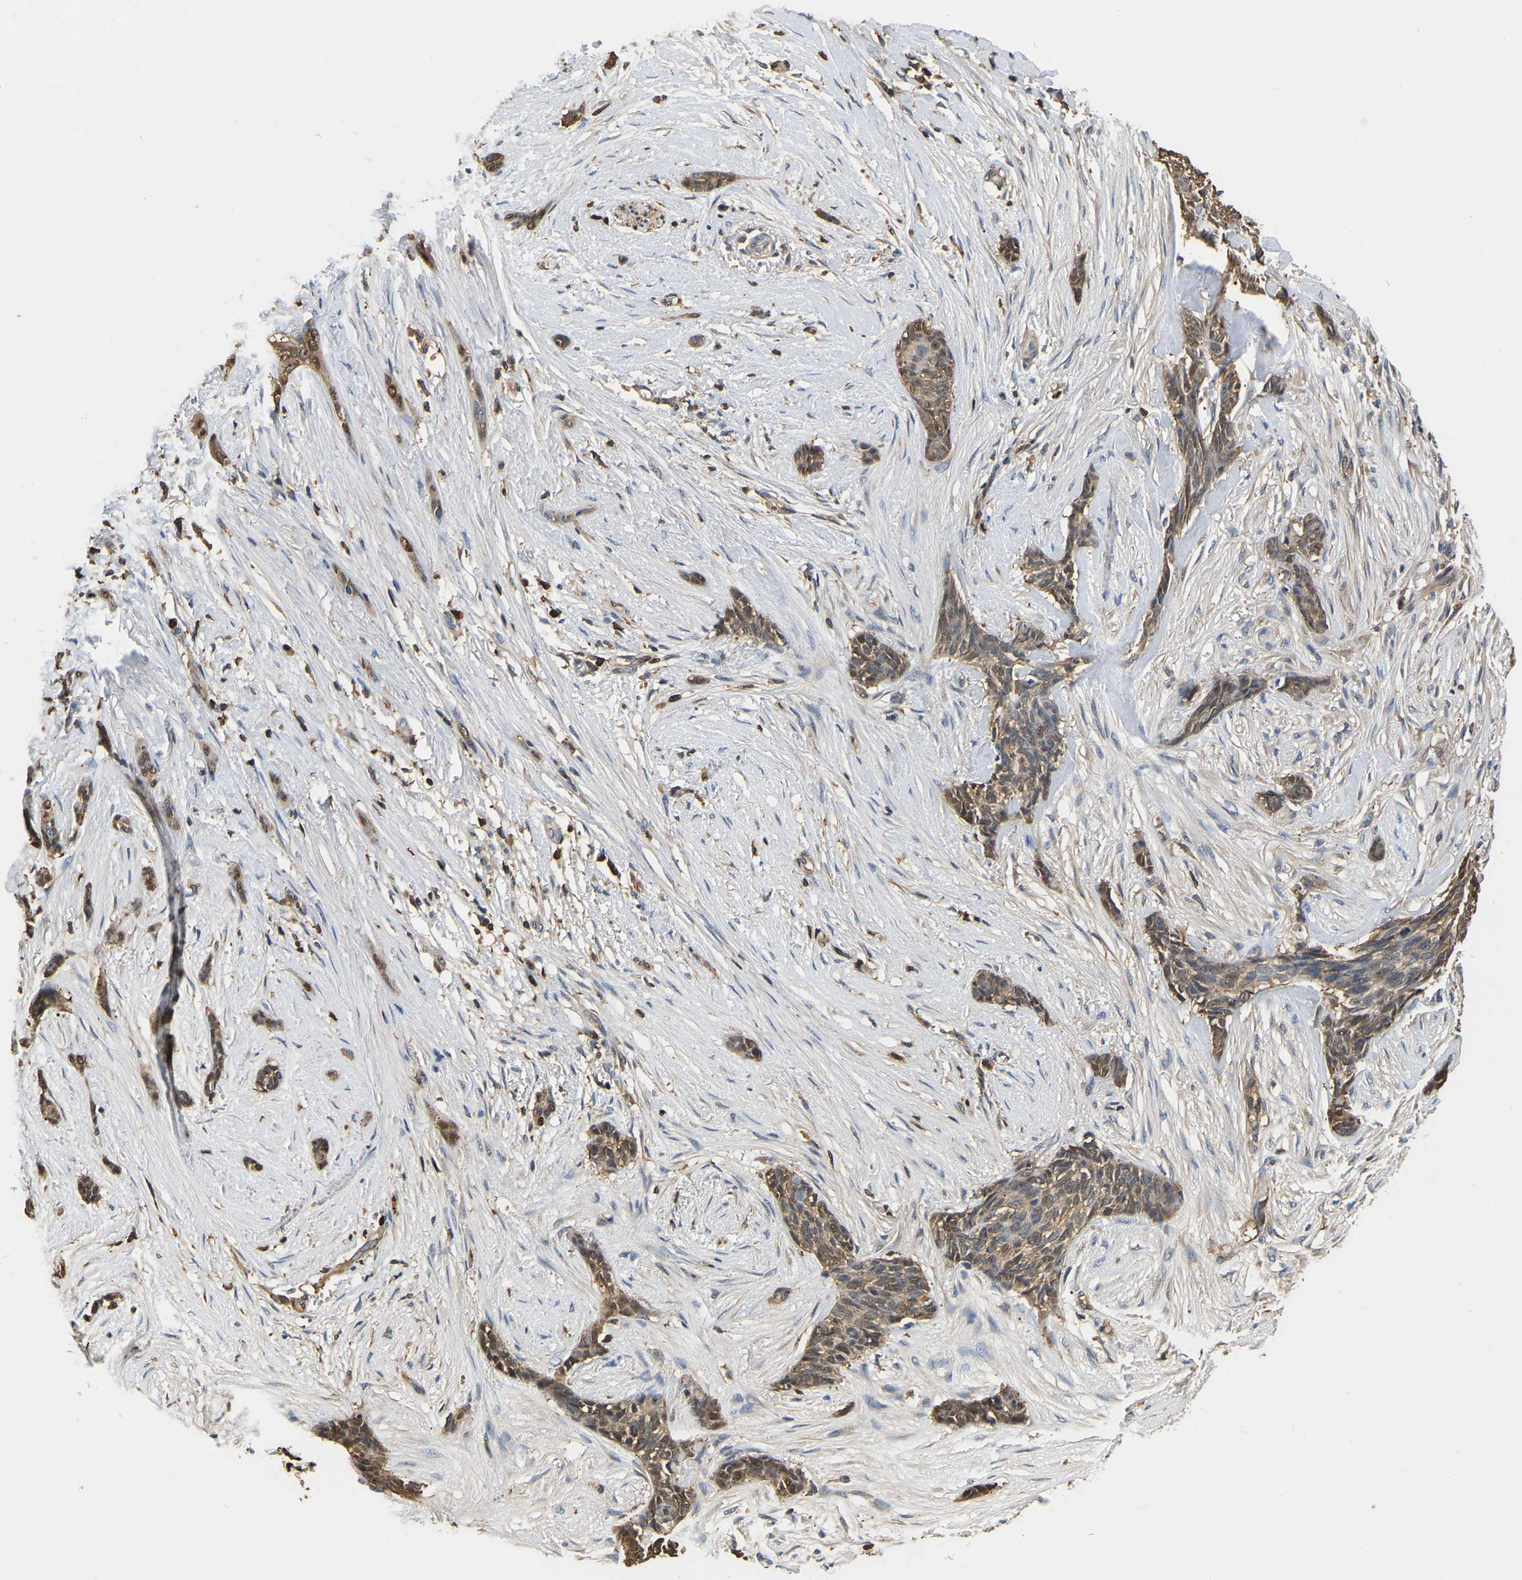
{"staining": {"intensity": "moderate", "quantity": ">75%", "location": "cytoplasmic/membranous"}, "tissue": "skin cancer", "cell_type": "Tumor cells", "image_type": "cancer", "snomed": [{"axis": "morphology", "description": "Basal cell carcinoma"}, {"axis": "morphology", "description": "Adnexal tumor, benign"}, {"axis": "topography", "description": "Skin"}], "caption": "Immunohistochemical staining of skin cancer shows medium levels of moderate cytoplasmic/membranous protein expression in about >75% of tumor cells.", "gene": "LDHB", "patient": {"sex": "female", "age": 42}}